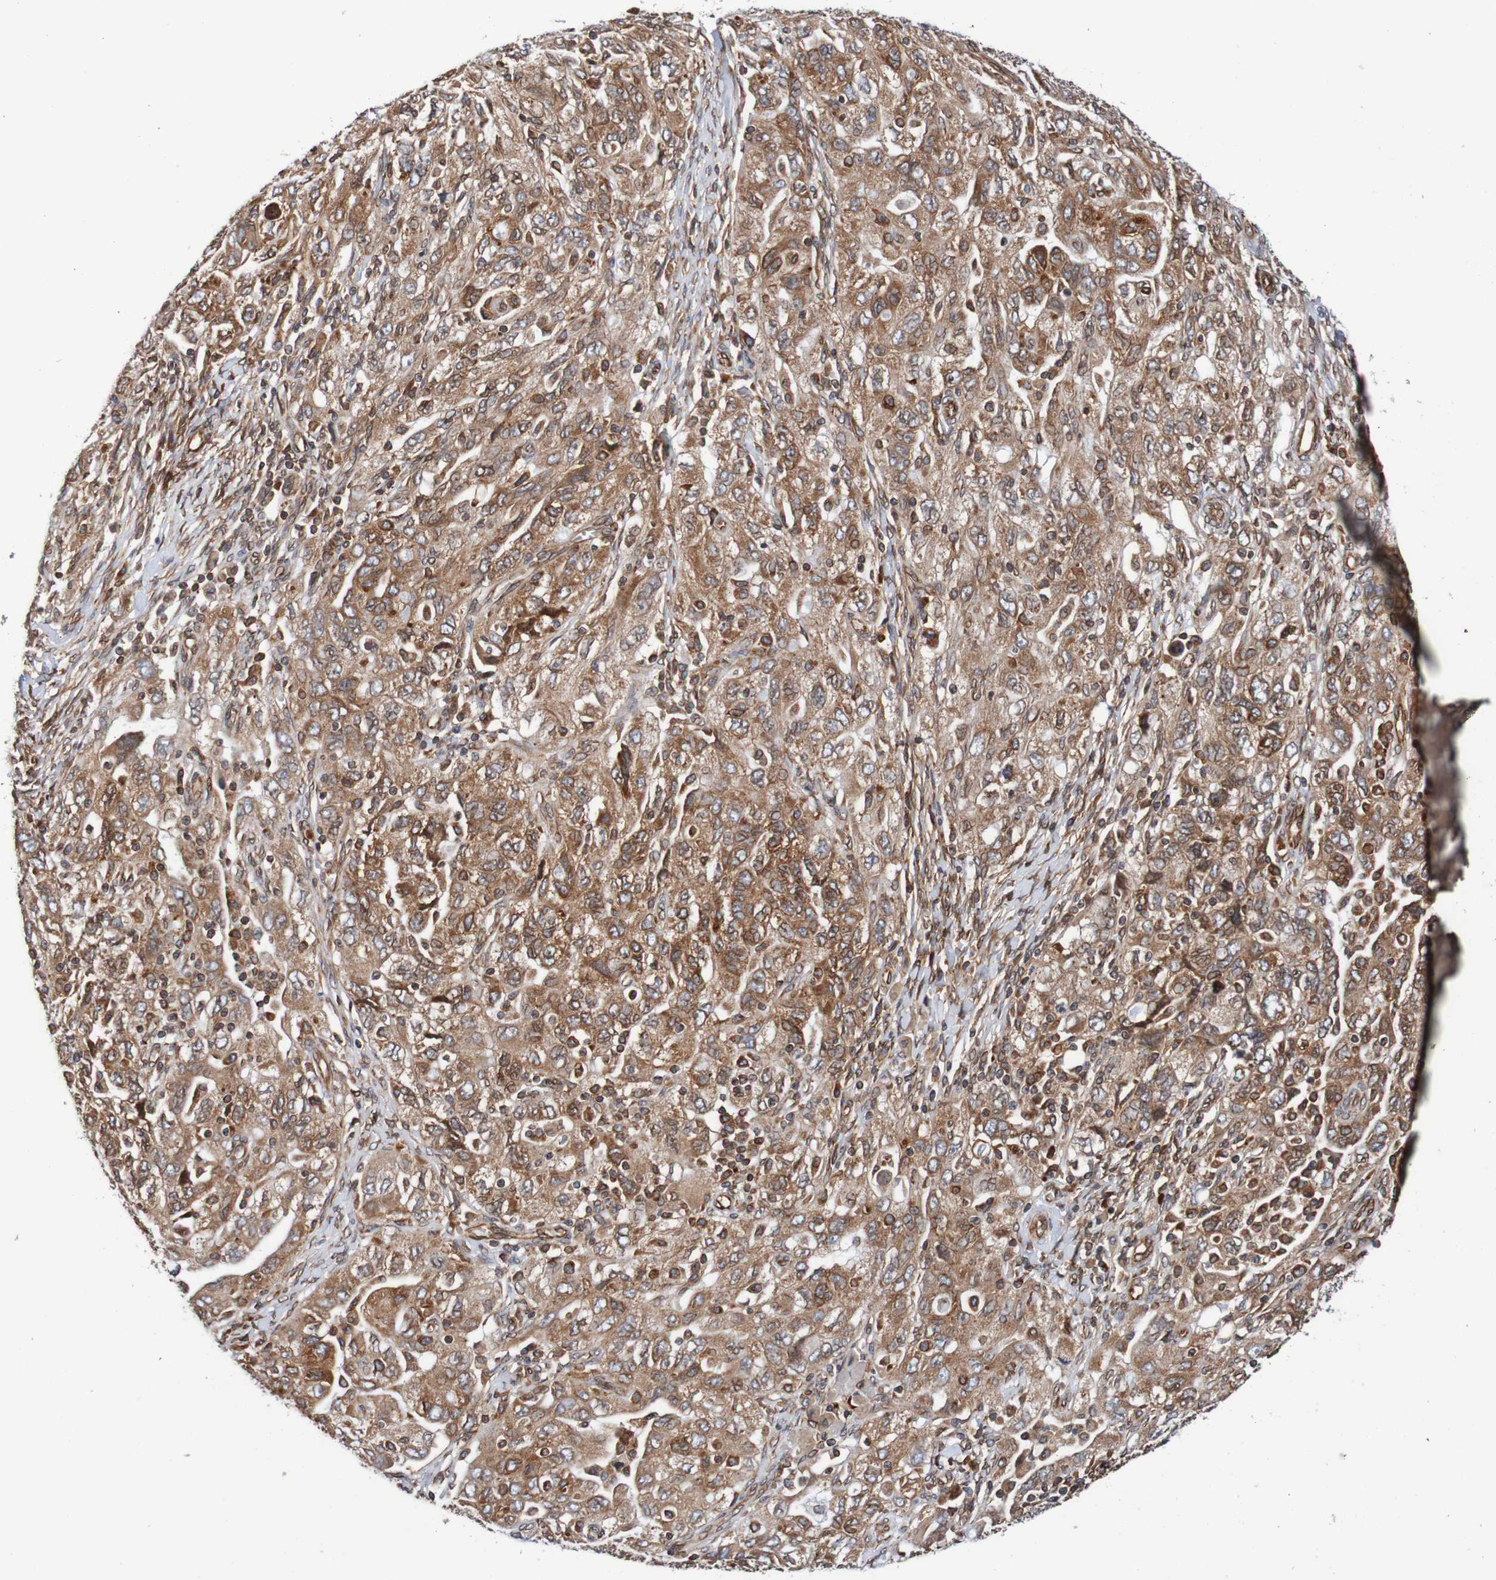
{"staining": {"intensity": "strong", "quantity": ">75%", "location": "cytoplasmic/membranous,nuclear"}, "tissue": "ovarian cancer", "cell_type": "Tumor cells", "image_type": "cancer", "snomed": [{"axis": "morphology", "description": "Carcinoma, NOS"}, {"axis": "morphology", "description": "Cystadenocarcinoma, serous, NOS"}, {"axis": "topography", "description": "Ovary"}], "caption": "Ovarian cancer was stained to show a protein in brown. There is high levels of strong cytoplasmic/membranous and nuclear positivity in approximately >75% of tumor cells.", "gene": "TMEM109", "patient": {"sex": "female", "age": 69}}